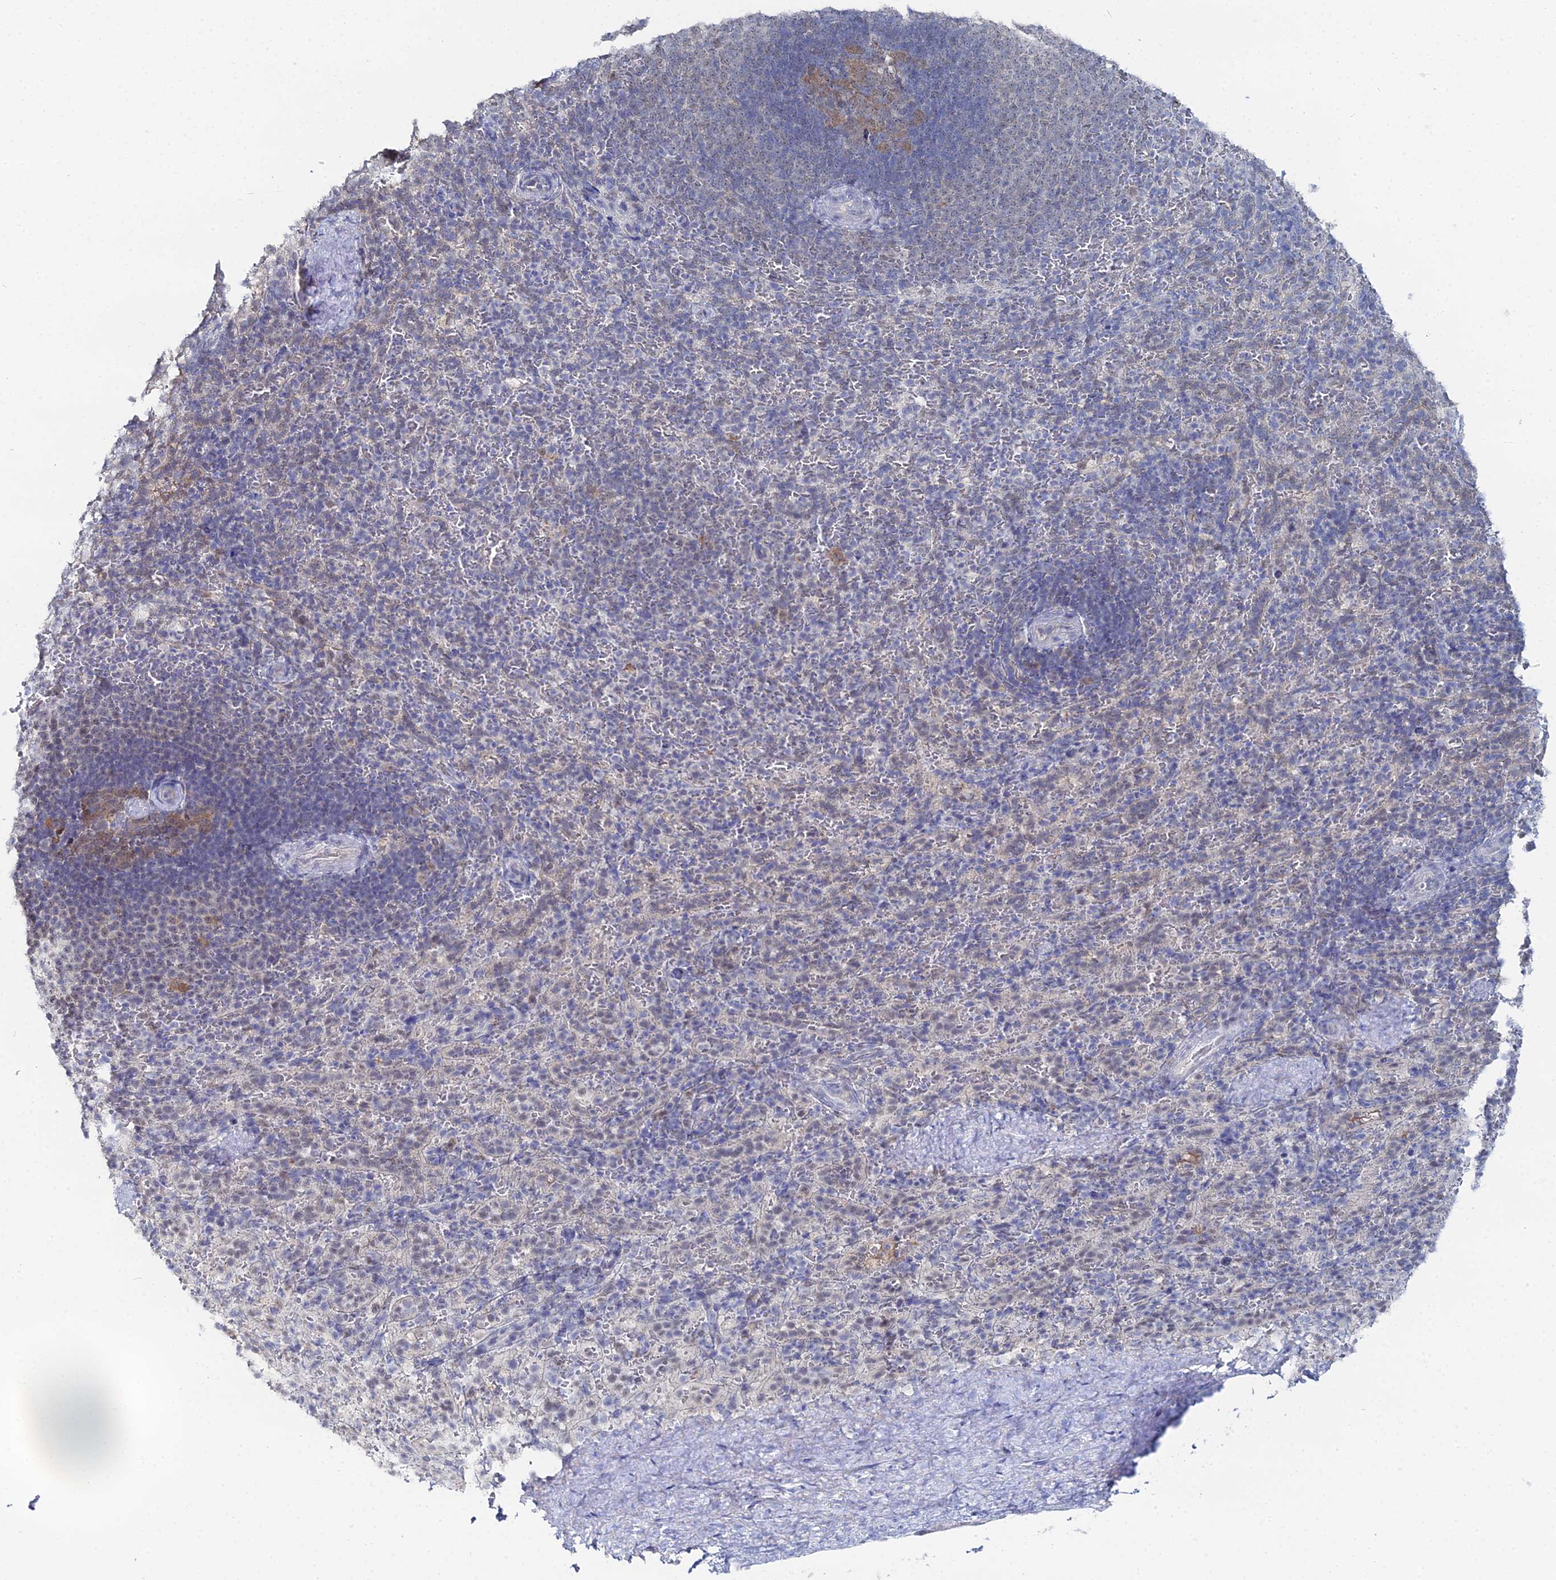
{"staining": {"intensity": "negative", "quantity": "none", "location": "none"}, "tissue": "spleen", "cell_type": "Cells in red pulp", "image_type": "normal", "snomed": [{"axis": "morphology", "description": "Normal tissue, NOS"}, {"axis": "topography", "description": "Spleen"}], "caption": "DAB (3,3'-diaminobenzidine) immunohistochemical staining of unremarkable spleen demonstrates no significant expression in cells in red pulp. (DAB IHC visualized using brightfield microscopy, high magnification).", "gene": "THAP4", "patient": {"sex": "female", "age": 21}}